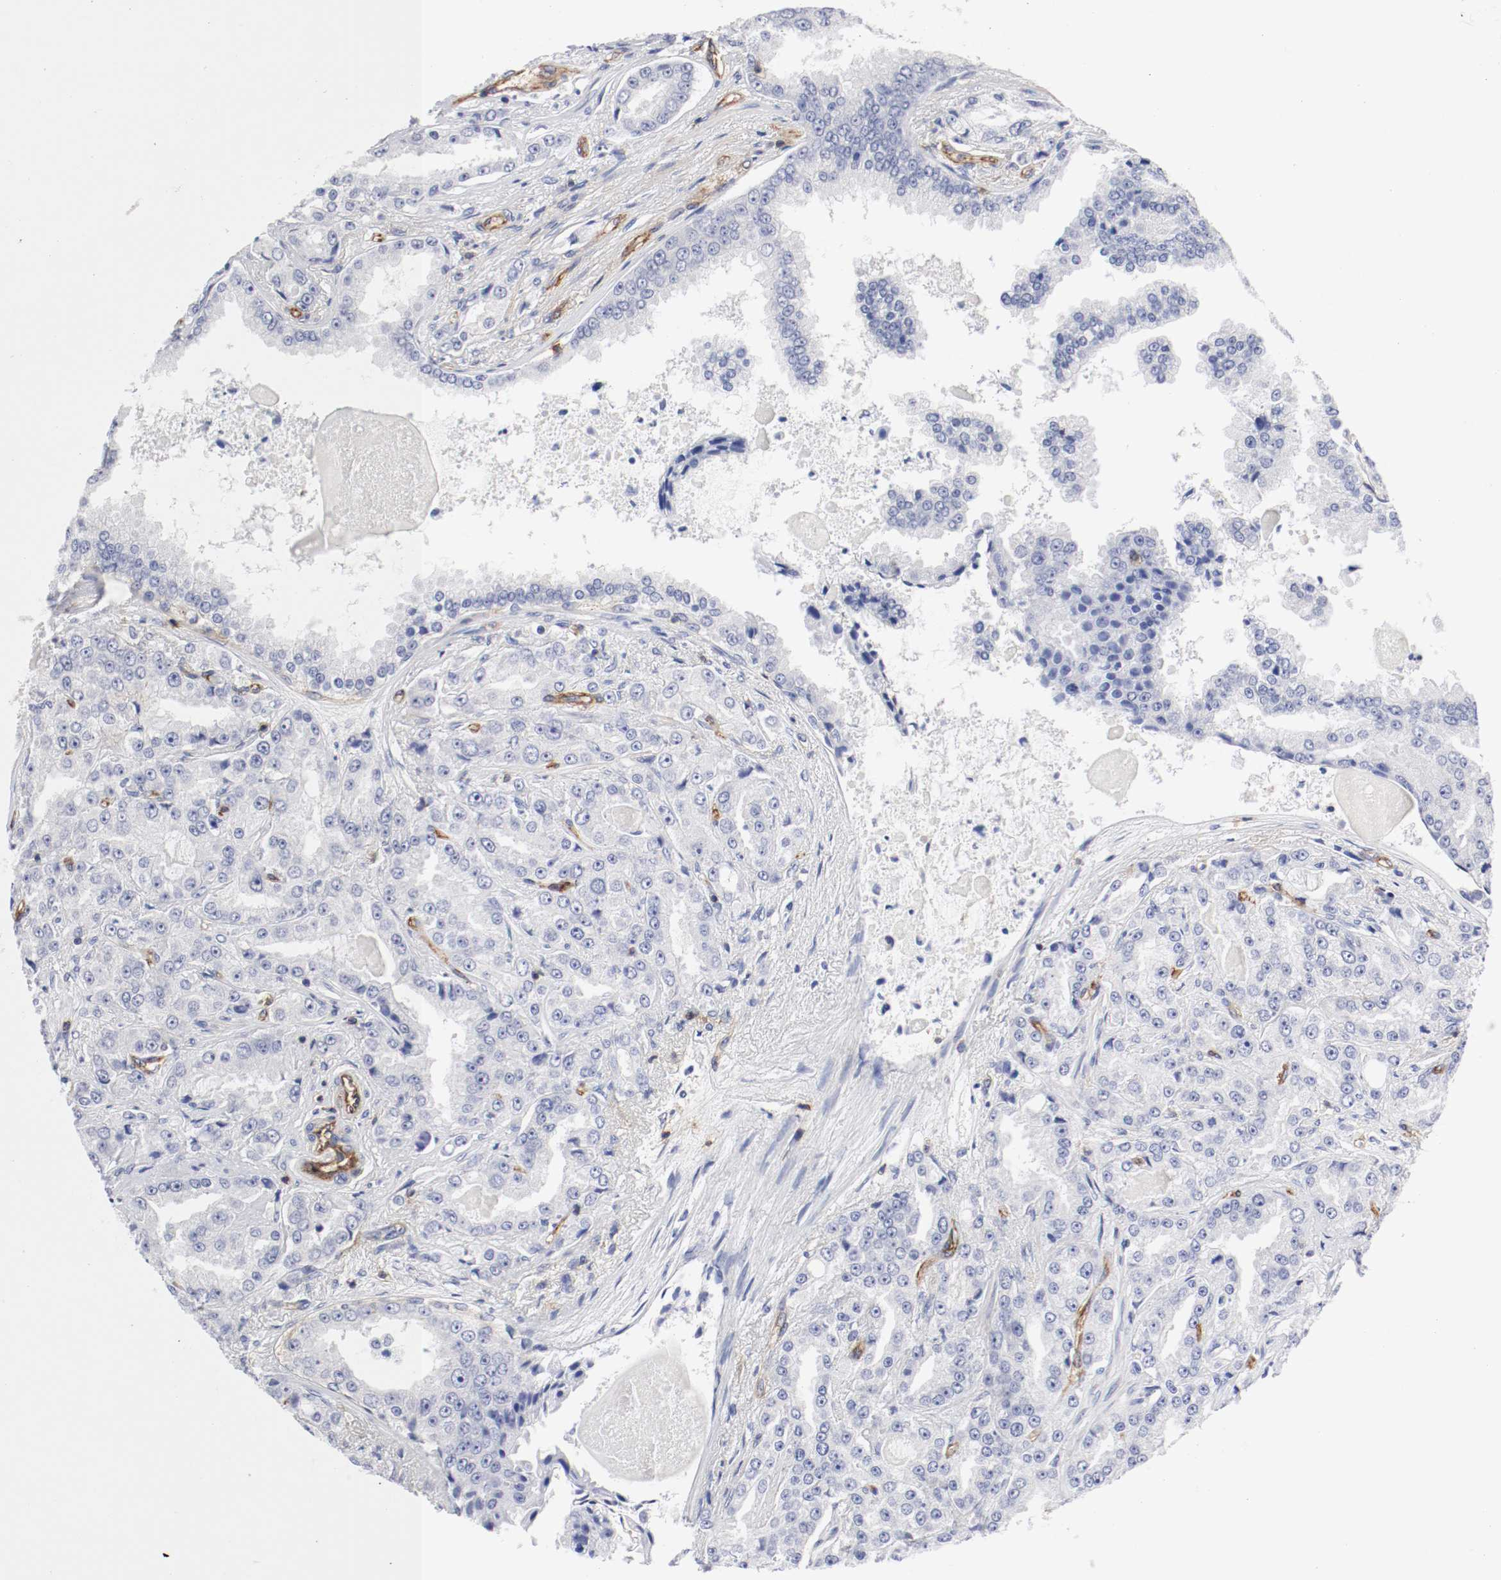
{"staining": {"intensity": "negative", "quantity": "none", "location": "none"}, "tissue": "prostate cancer", "cell_type": "Tumor cells", "image_type": "cancer", "snomed": [{"axis": "morphology", "description": "Adenocarcinoma, High grade"}, {"axis": "topography", "description": "Prostate"}], "caption": "Immunohistochemical staining of high-grade adenocarcinoma (prostate) exhibits no significant staining in tumor cells.", "gene": "IFITM1", "patient": {"sex": "male", "age": 73}}